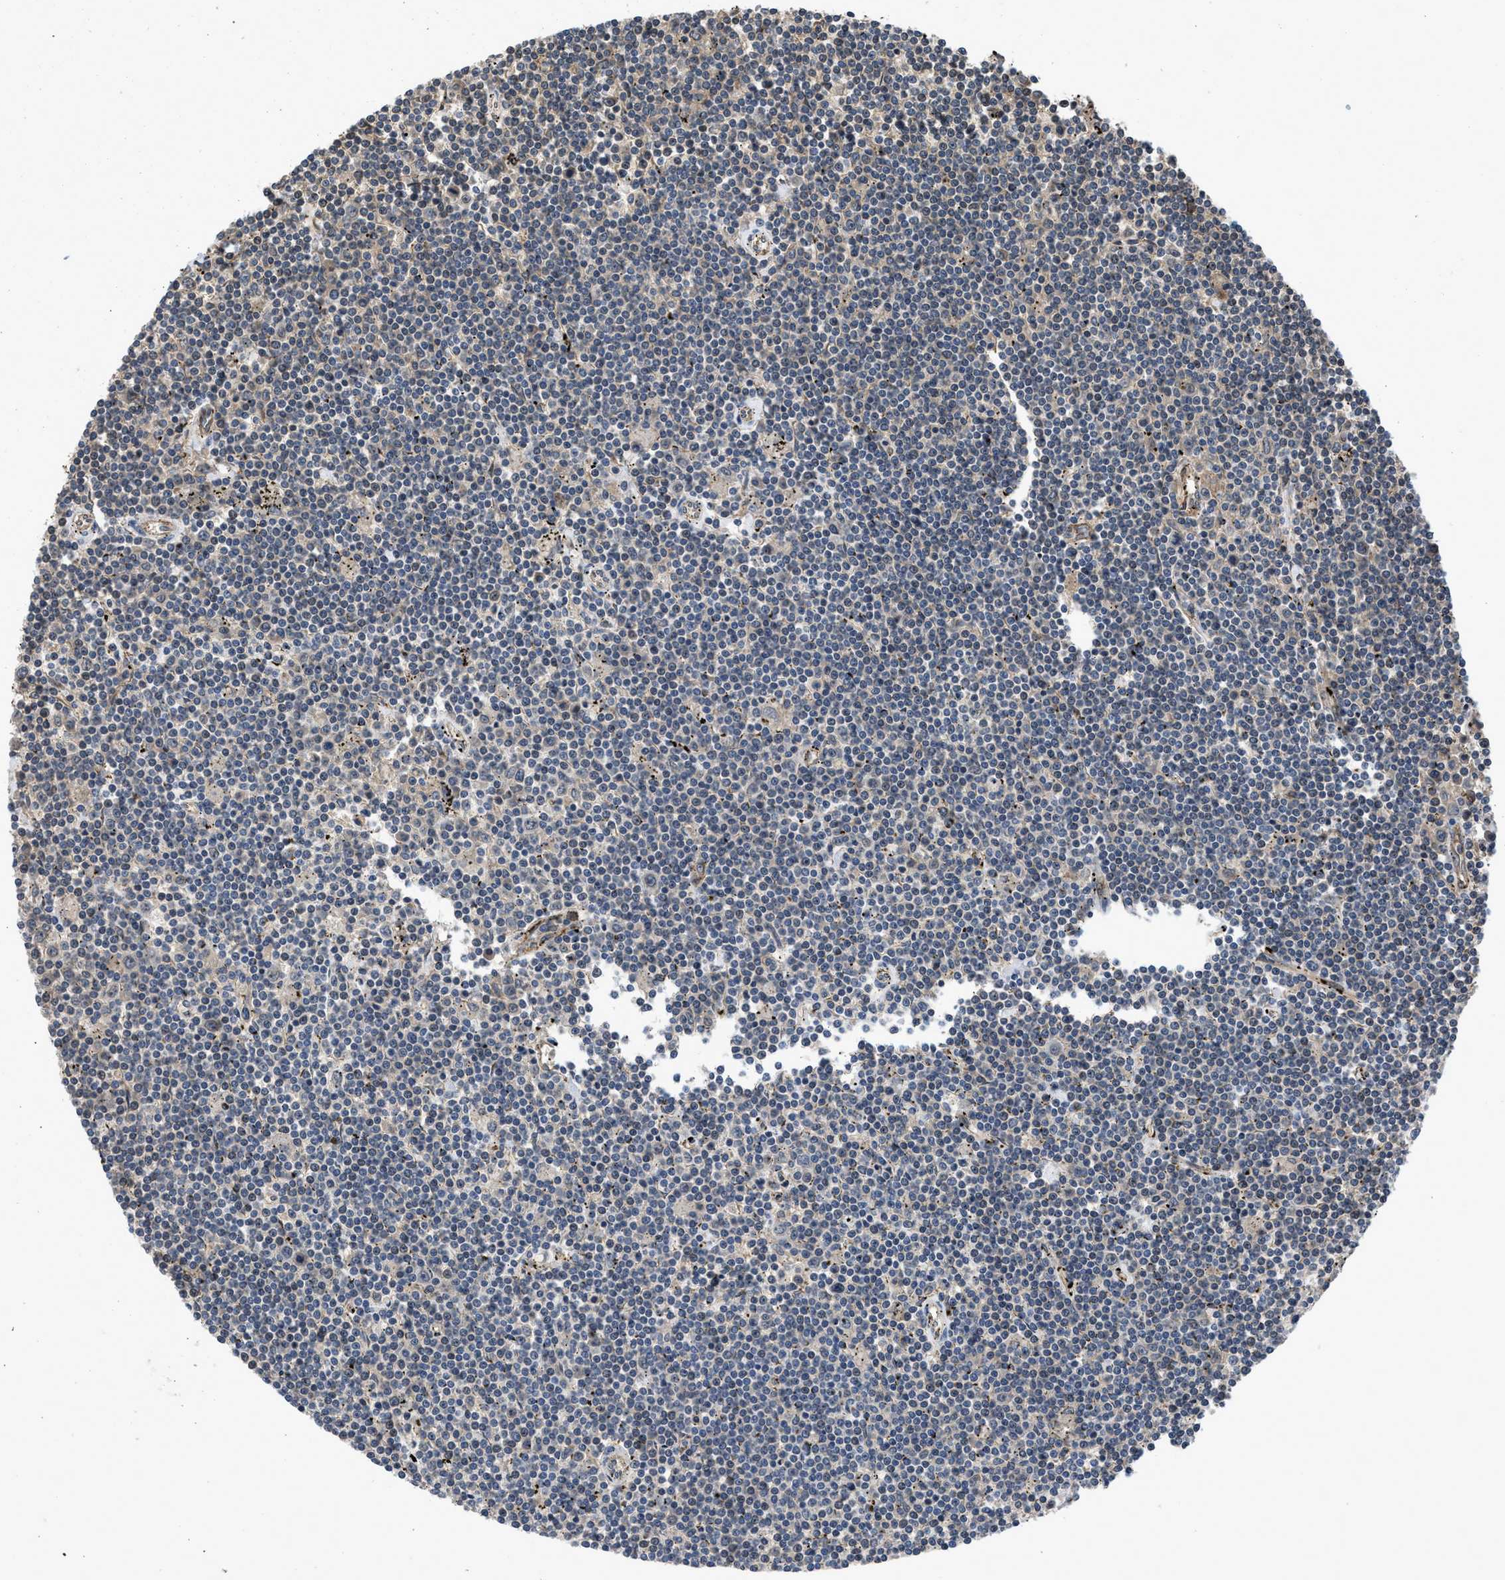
{"staining": {"intensity": "negative", "quantity": "none", "location": "none"}, "tissue": "lymphoma", "cell_type": "Tumor cells", "image_type": "cancer", "snomed": [{"axis": "morphology", "description": "Malignant lymphoma, non-Hodgkin's type, Low grade"}, {"axis": "topography", "description": "Spleen"}], "caption": "Tumor cells are negative for brown protein staining in malignant lymphoma, non-Hodgkin's type (low-grade). (DAB immunohistochemistry (IHC) visualized using brightfield microscopy, high magnification).", "gene": "GPATCH2L", "patient": {"sex": "male", "age": 76}}